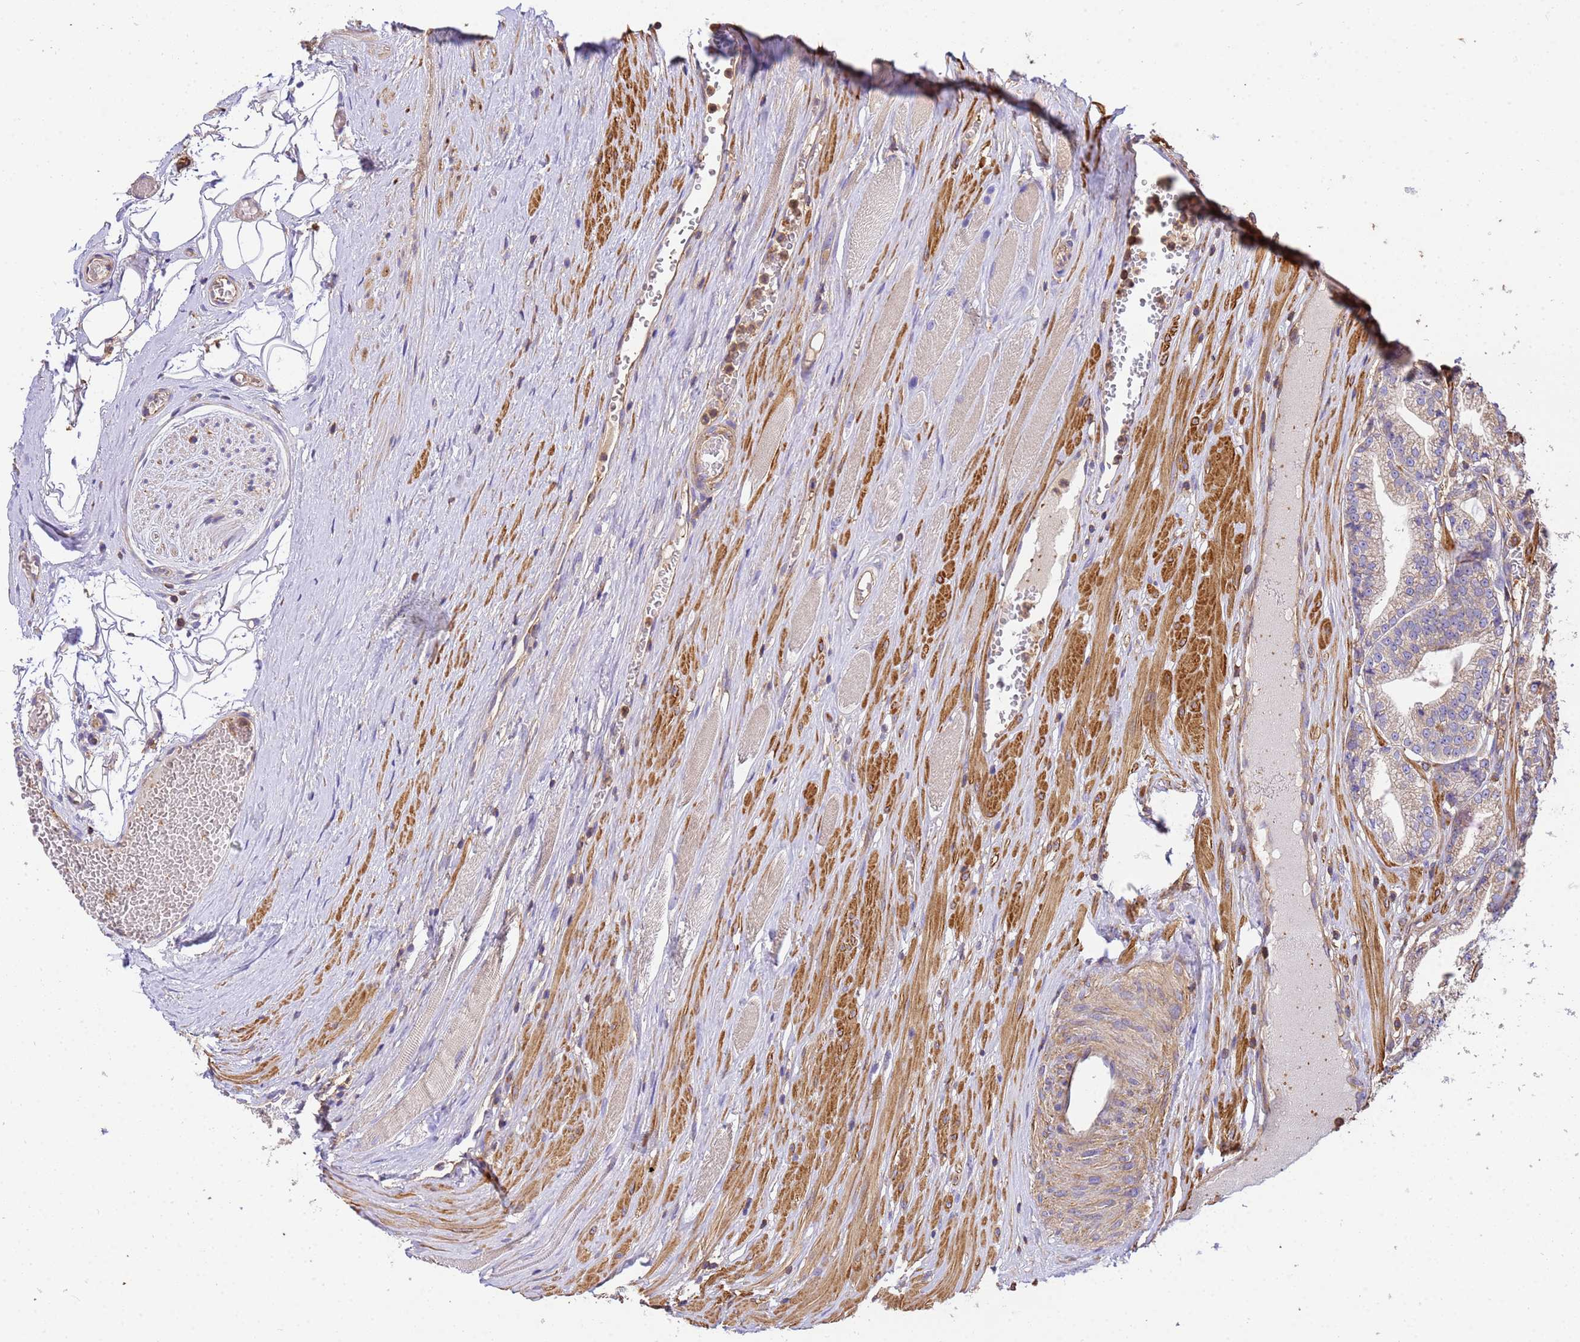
{"staining": {"intensity": "weak", "quantity": "<25%", "location": "cytoplasmic/membranous"}, "tissue": "prostate cancer", "cell_type": "Tumor cells", "image_type": "cancer", "snomed": [{"axis": "morphology", "description": "Adenocarcinoma, High grade"}, {"axis": "topography", "description": "Prostate"}], "caption": "Tumor cells show no significant protein expression in prostate cancer (high-grade adenocarcinoma).", "gene": "WDR64", "patient": {"sex": "male", "age": 67}}